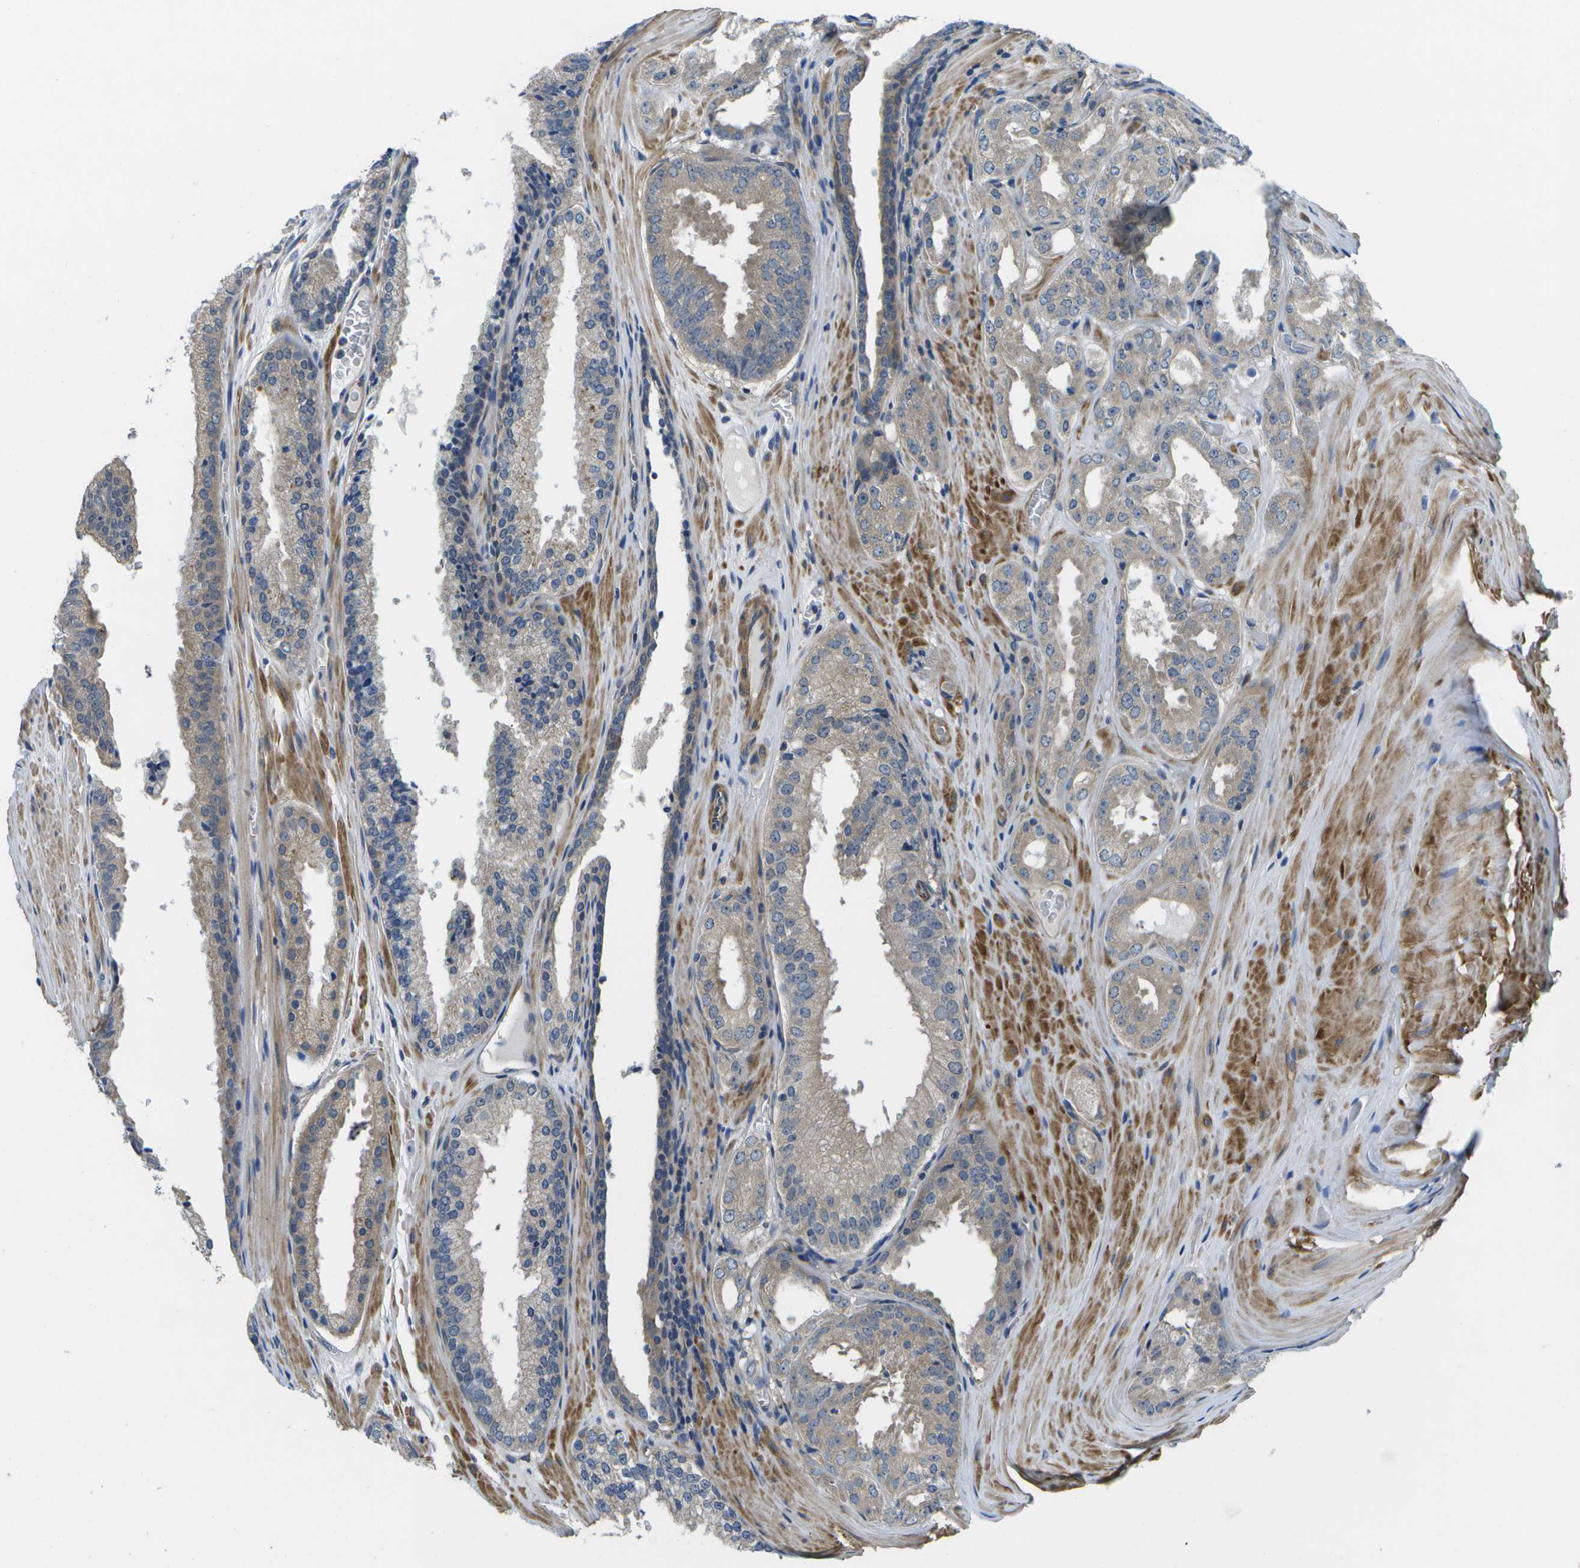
{"staining": {"intensity": "weak", "quantity": "<25%", "location": "cytoplasmic/membranous"}, "tissue": "prostate cancer", "cell_type": "Tumor cells", "image_type": "cancer", "snomed": [{"axis": "morphology", "description": "Adenocarcinoma, High grade"}, {"axis": "topography", "description": "Prostate"}], "caption": "This is an IHC image of prostate cancer (high-grade adenocarcinoma). There is no staining in tumor cells.", "gene": "P3H1", "patient": {"sex": "male", "age": 65}}